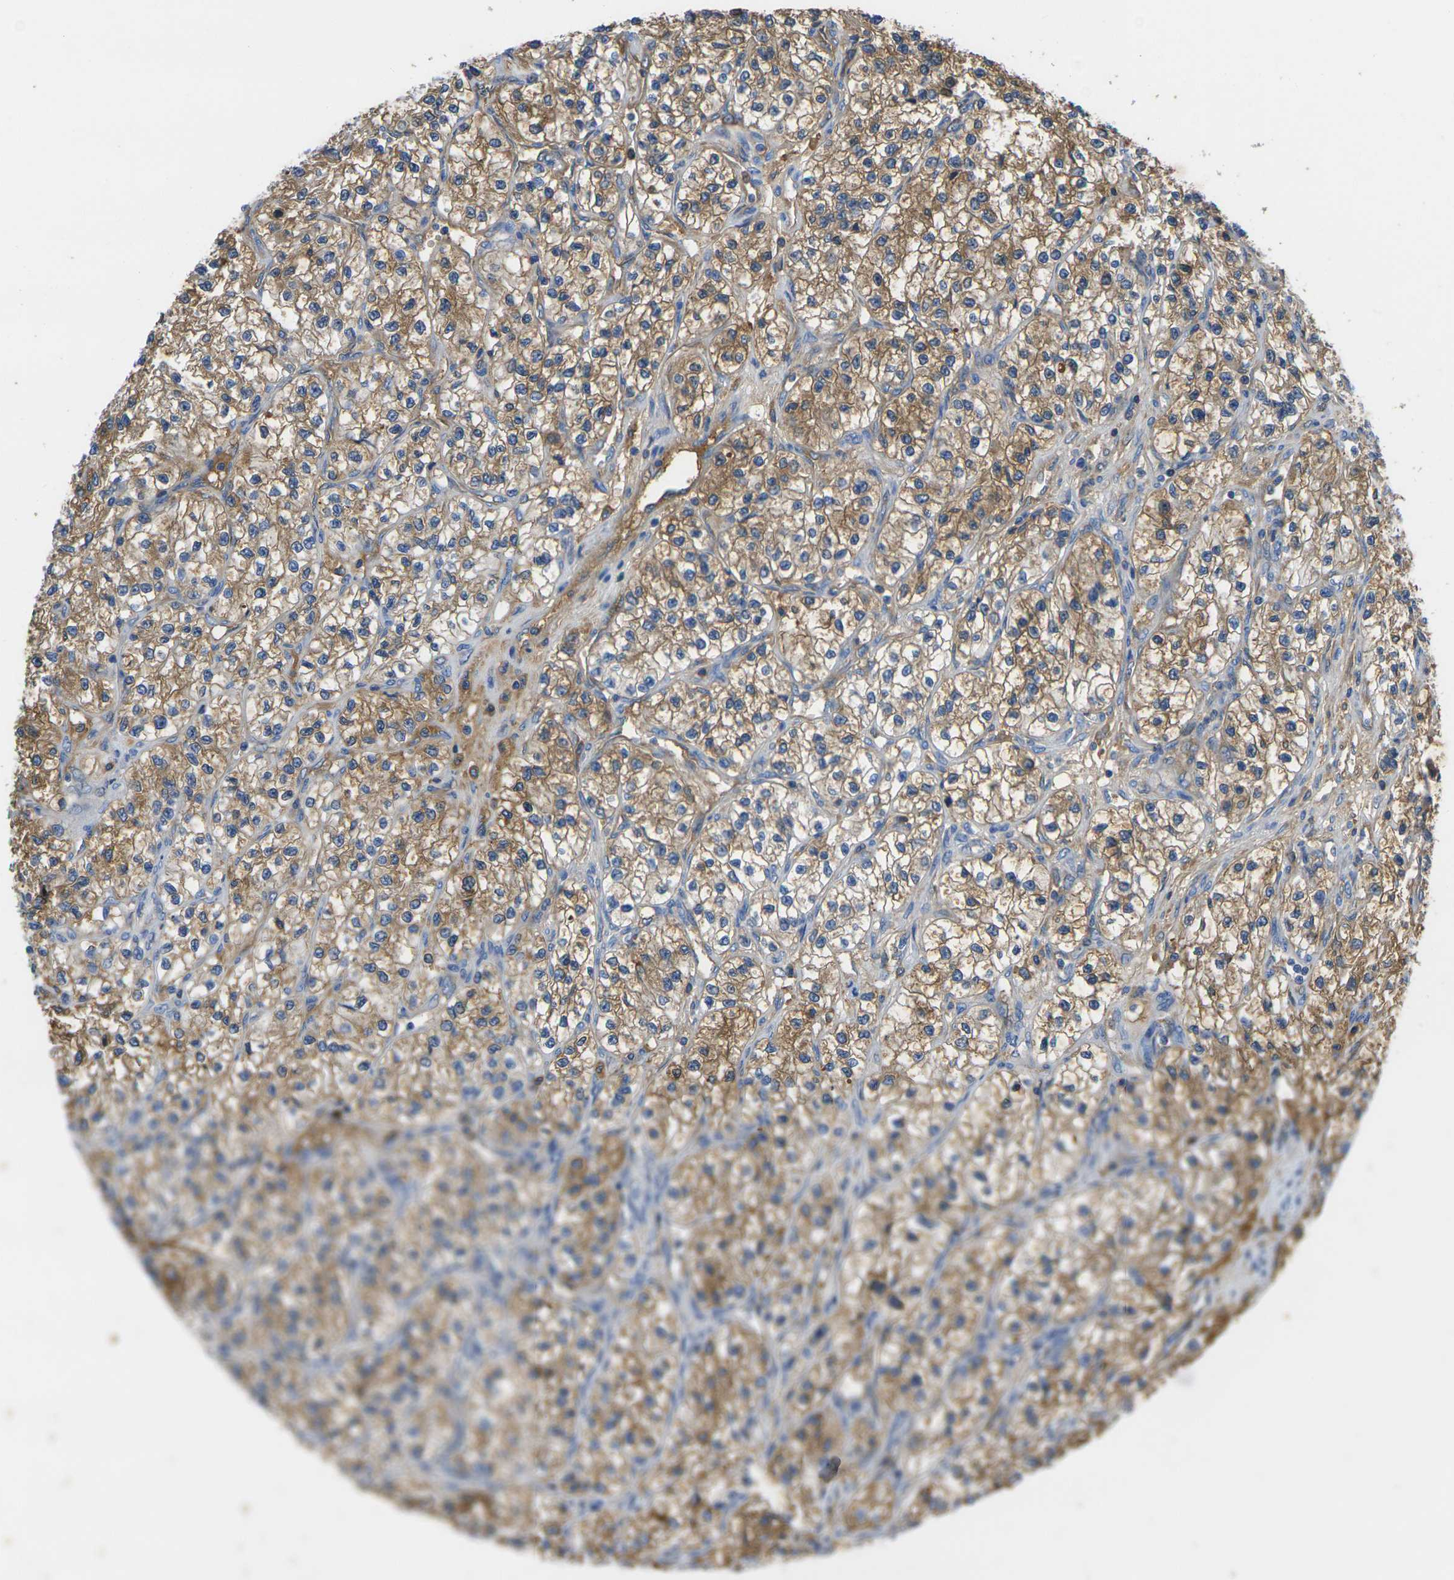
{"staining": {"intensity": "moderate", "quantity": ">75%", "location": "cytoplasmic/membranous"}, "tissue": "renal cancer", "cell_type": "Tumor cells", "image_type": "cancer", "snomed": [{"axis": "morphology", "description": "Adenocarcinoma, NOS"}, {"axis": "topography", "description": "Kidney"}], "caption": "Renal cancer (adenocarcinoma) stained with a protein marker exhibits moderate staining in tumor cells.", "gene": "GREM2", "patient": {"sex": "female", "age": 57}}